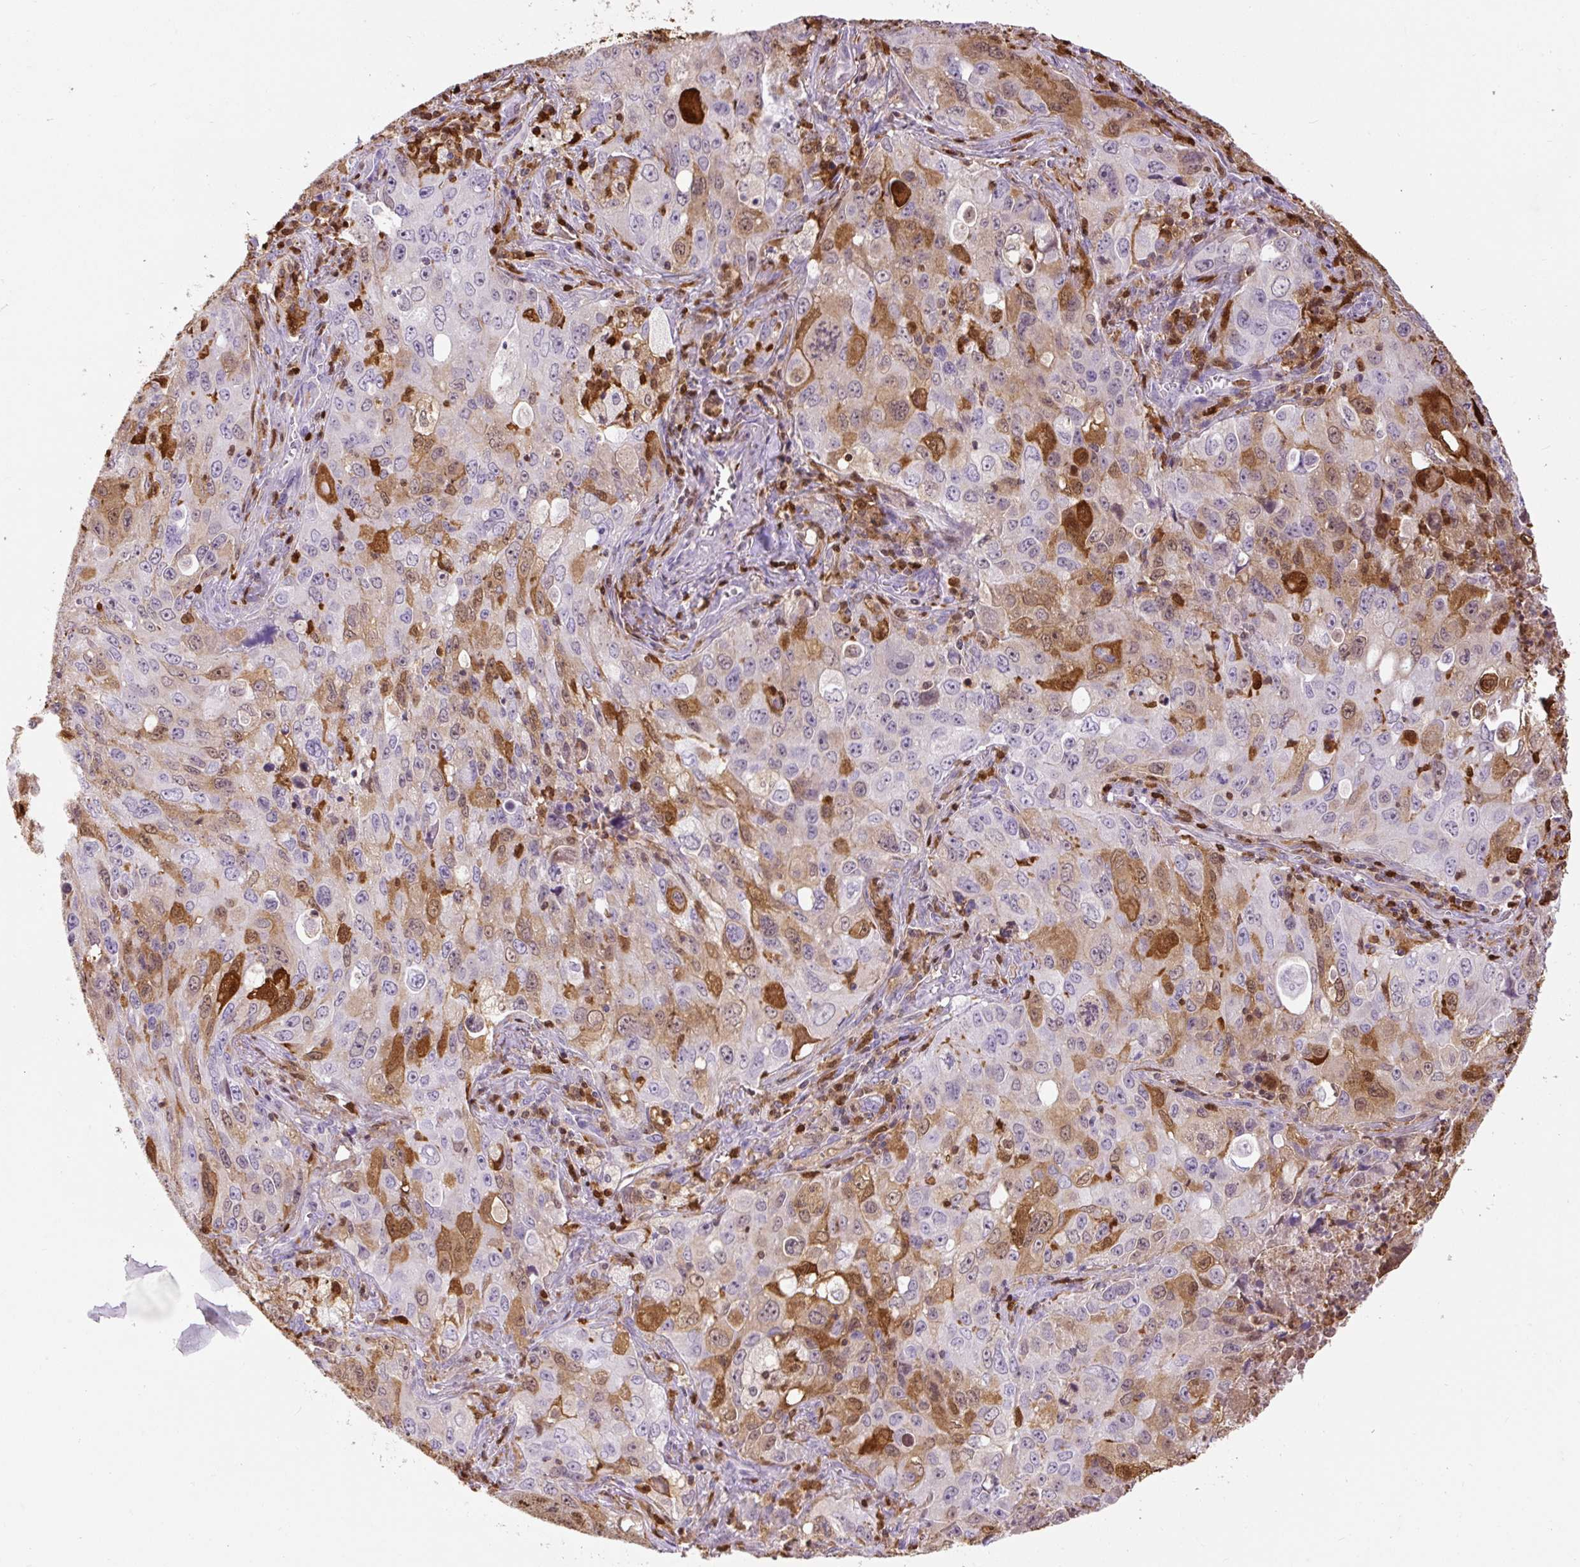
{"staining": {"intensity": "moderate", "quantity": "25%-75%", "location": "cytoplasmic/membranous"}, "tissue": "lung cancer", "cell_type": "Tumor cells", "image_type": "cancer", "snomed": [{"axis": "morphology", "description": "Adenocarcinoma, NOS"}, {"axis": "morphology", "description": "Adenocarcinoma, metastatic, NOS"}, {"axis": "topography", "description": "Lymph node"}, {"axis": "topography", "description": "Lung"}], "caption": "Immunohistochemical staining of lung cancer displays moderate cytoplasmic/membranous protein staining in about 25%-75% of tumor cells.", "gene": "S100A4", "patient": {"sex": "female", "age": 42}}